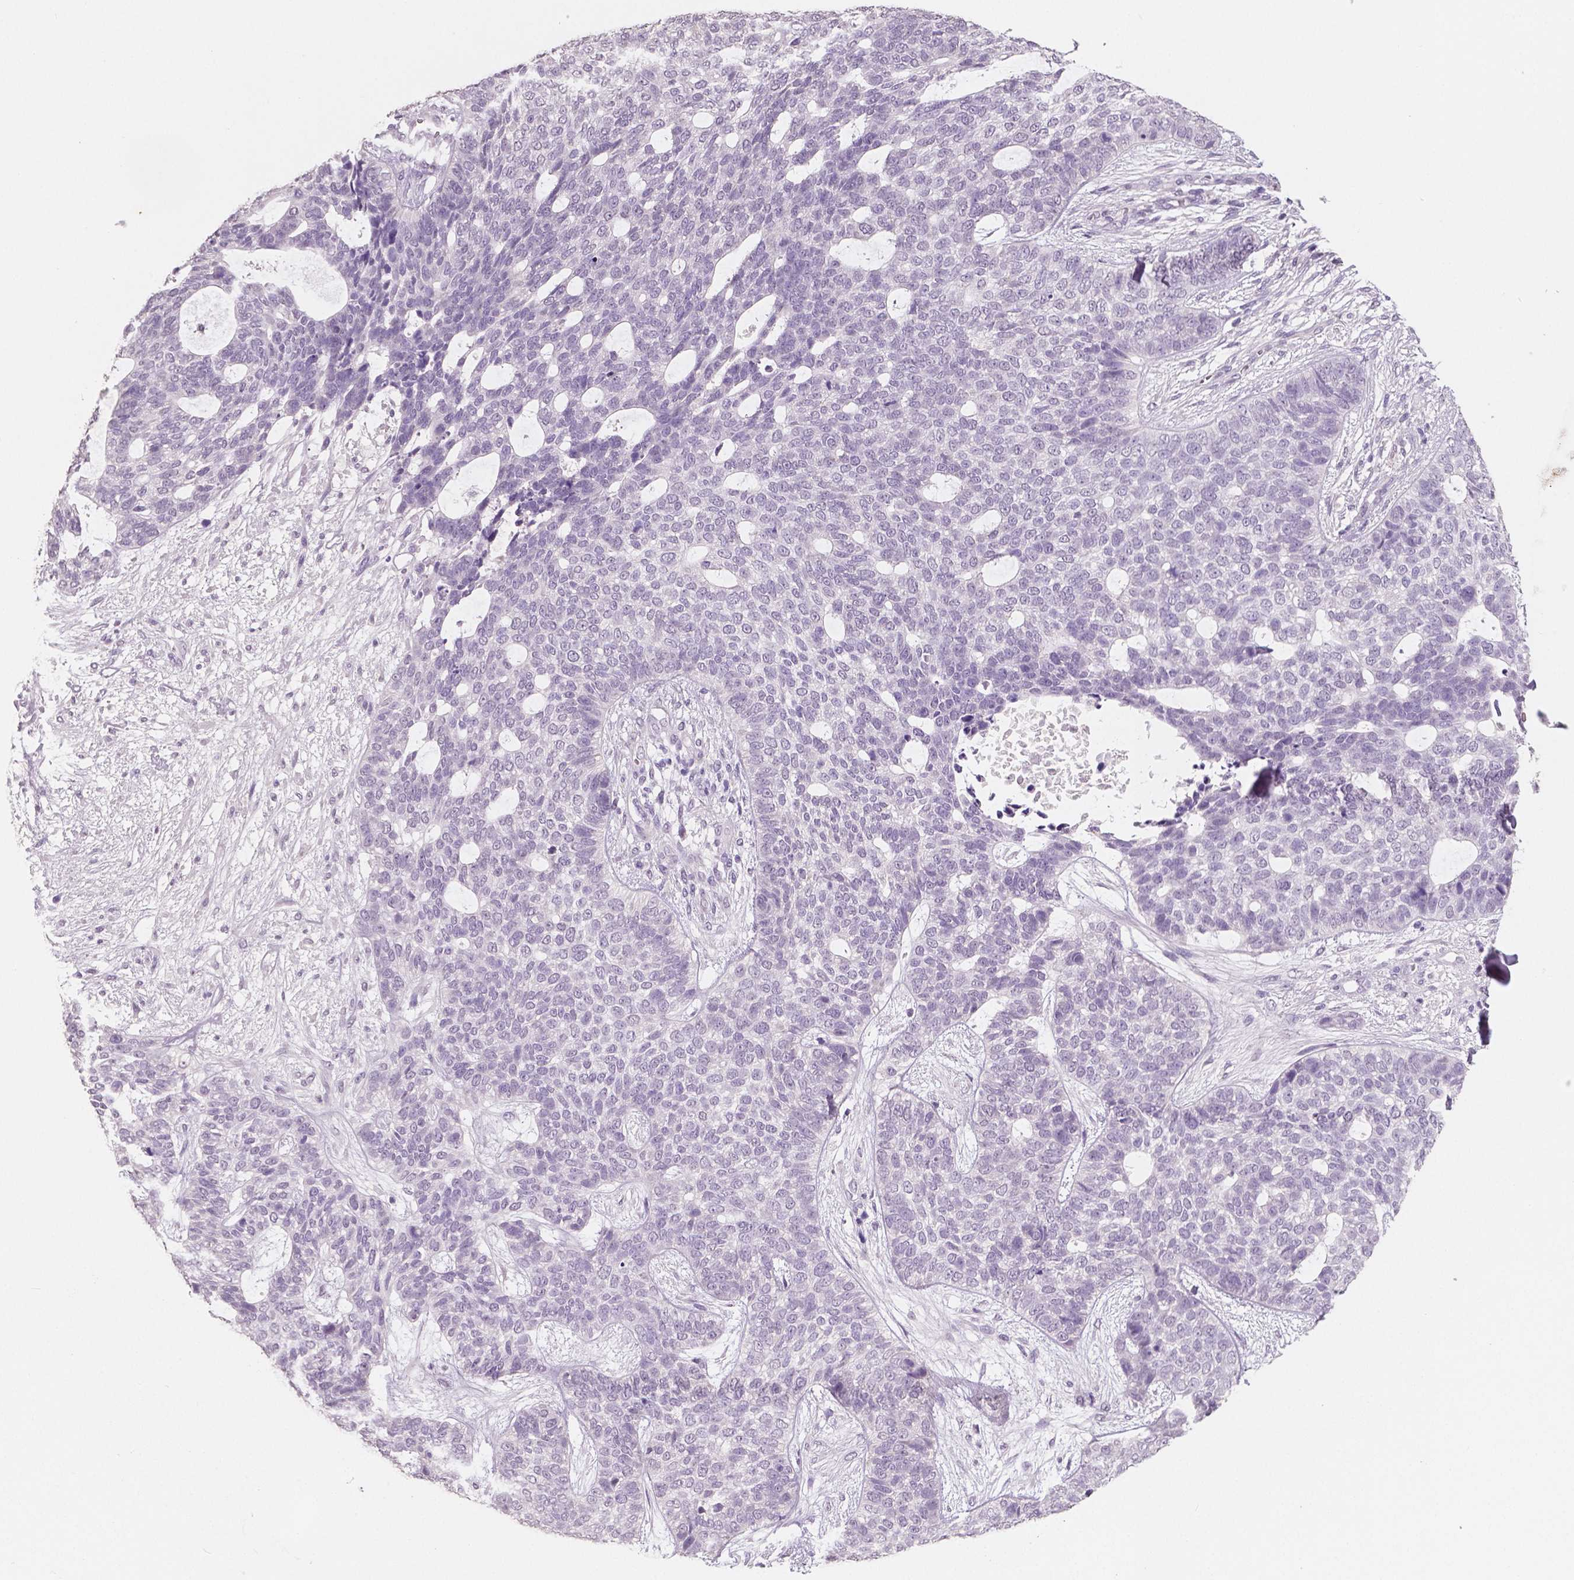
{"staining": {"intensity": "negative", "quantity": "none", "location": "none"}, "tissue": "skin cancer", "cell_type": "Tumor cells", "image_type": "cancer", "snomed": [{"axis": "morphology", "description": "Basal cell carcinoma"}, {"axis": "topography", "description": "Skin"}], "caption": "Image shows no significant protein expression in tumor cells of basal cell carcinoma (skin).", "gene": "NECAB1", "patient": {"sex": "female", "age": 69}}